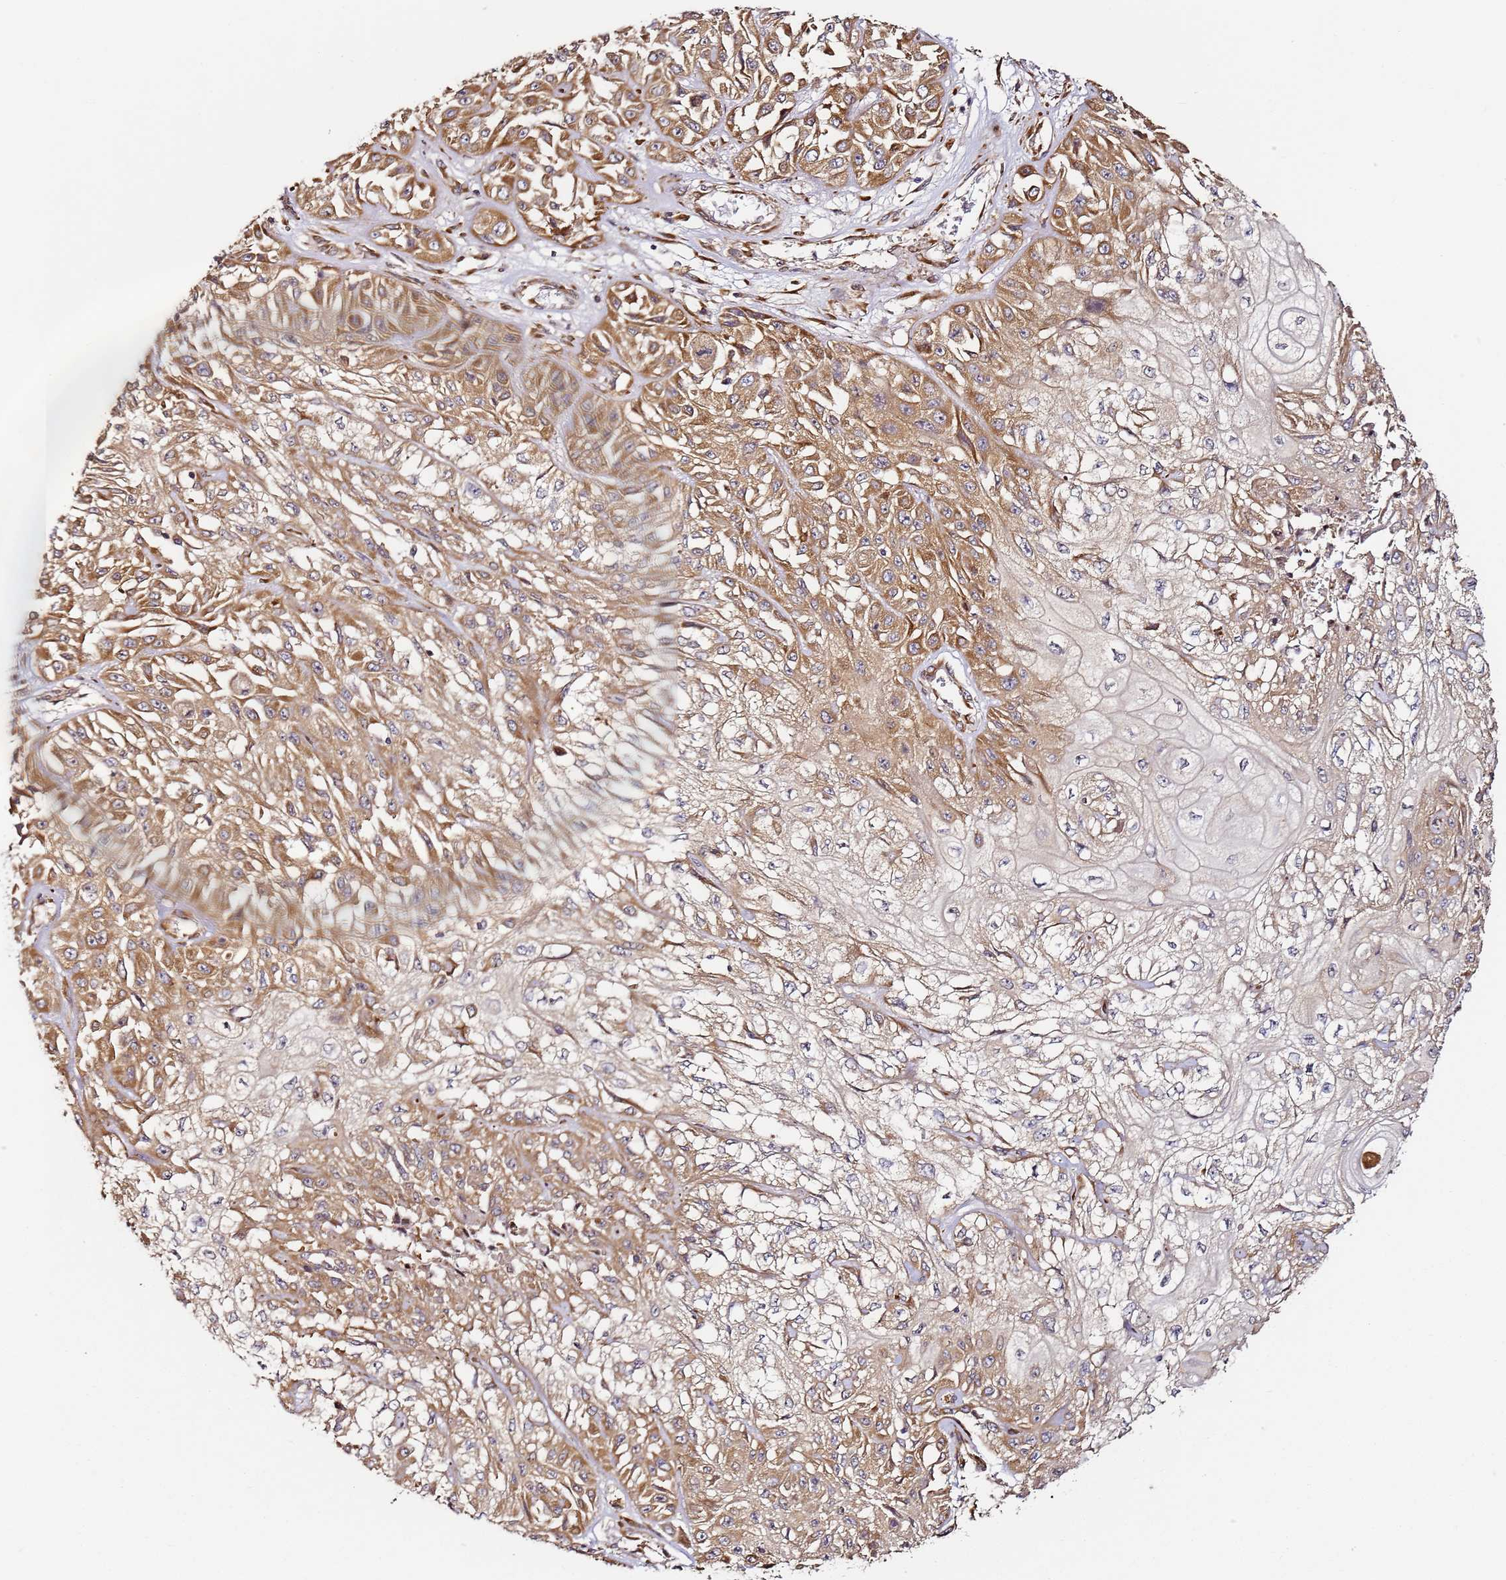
{"staining": {"intensity": "moderate", "quantity": ">75%", "location": "cytoplasmic/membranous"}, "tissue": "skin cancer", "cell_type": "Tumor cells", "image_type": "cancer", "snomed": [{"axis": "morphology", "description": "Squamous cell carcinoma, NOS"}, {"axis": "morphology", "description": "Squamous cell carcinoma, metastatic, NOS"}, {"axis": "topography", "description": "Skin"}, {"axis": "topography", "description": "Lymph node"}], "caption": "Protein positivity by IHC reveals moderate cytoplasmic/membranous staining in about >75% of tumor cells in skin cancer (metastatic squamous cell carcinoma).", "gene": "RPS3A", "patient": {"sex": "male", "age": 75}}